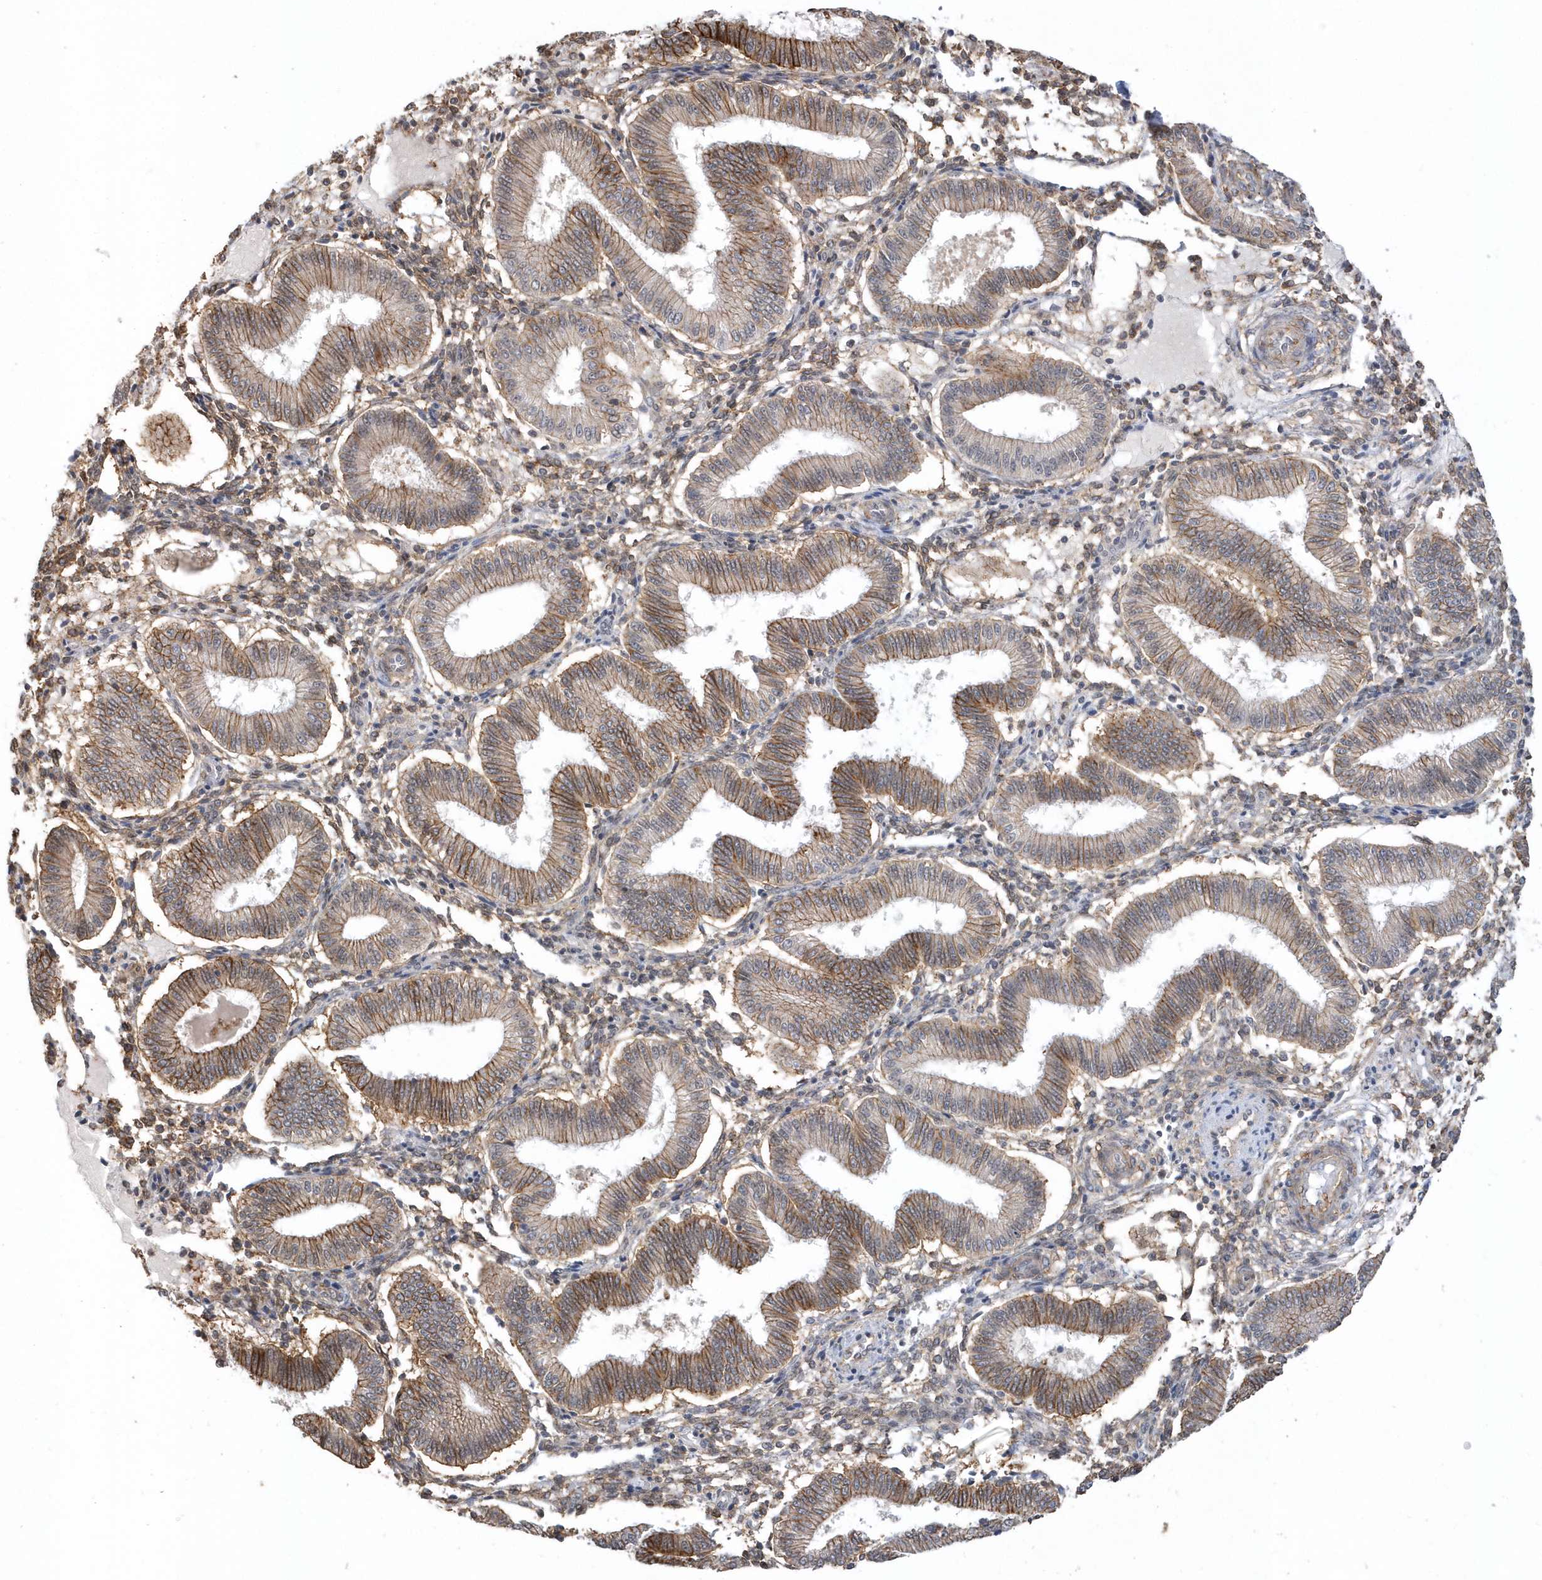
{"staining": {"intensity": "moderate", "quantity": "25%-75%", "location": "cytoplasmic/membranous"}, "tissue": "endometrium", "cell_type": "Cells in endometrial stroma", "image_type": "normal", "snomed": [{"axis": "morphology", "description": "Normal tissue, NOS"}, {"axis": "topography", "description": "Endometrium"}], "caption": "A photomicrograph of endometrium stained for a protein displays moderate cytoplasmic/membranous brown staining in cells in endometrial stroma.", "gene": "CRIP3", "patient": {"sex": "female", "age": 39}}